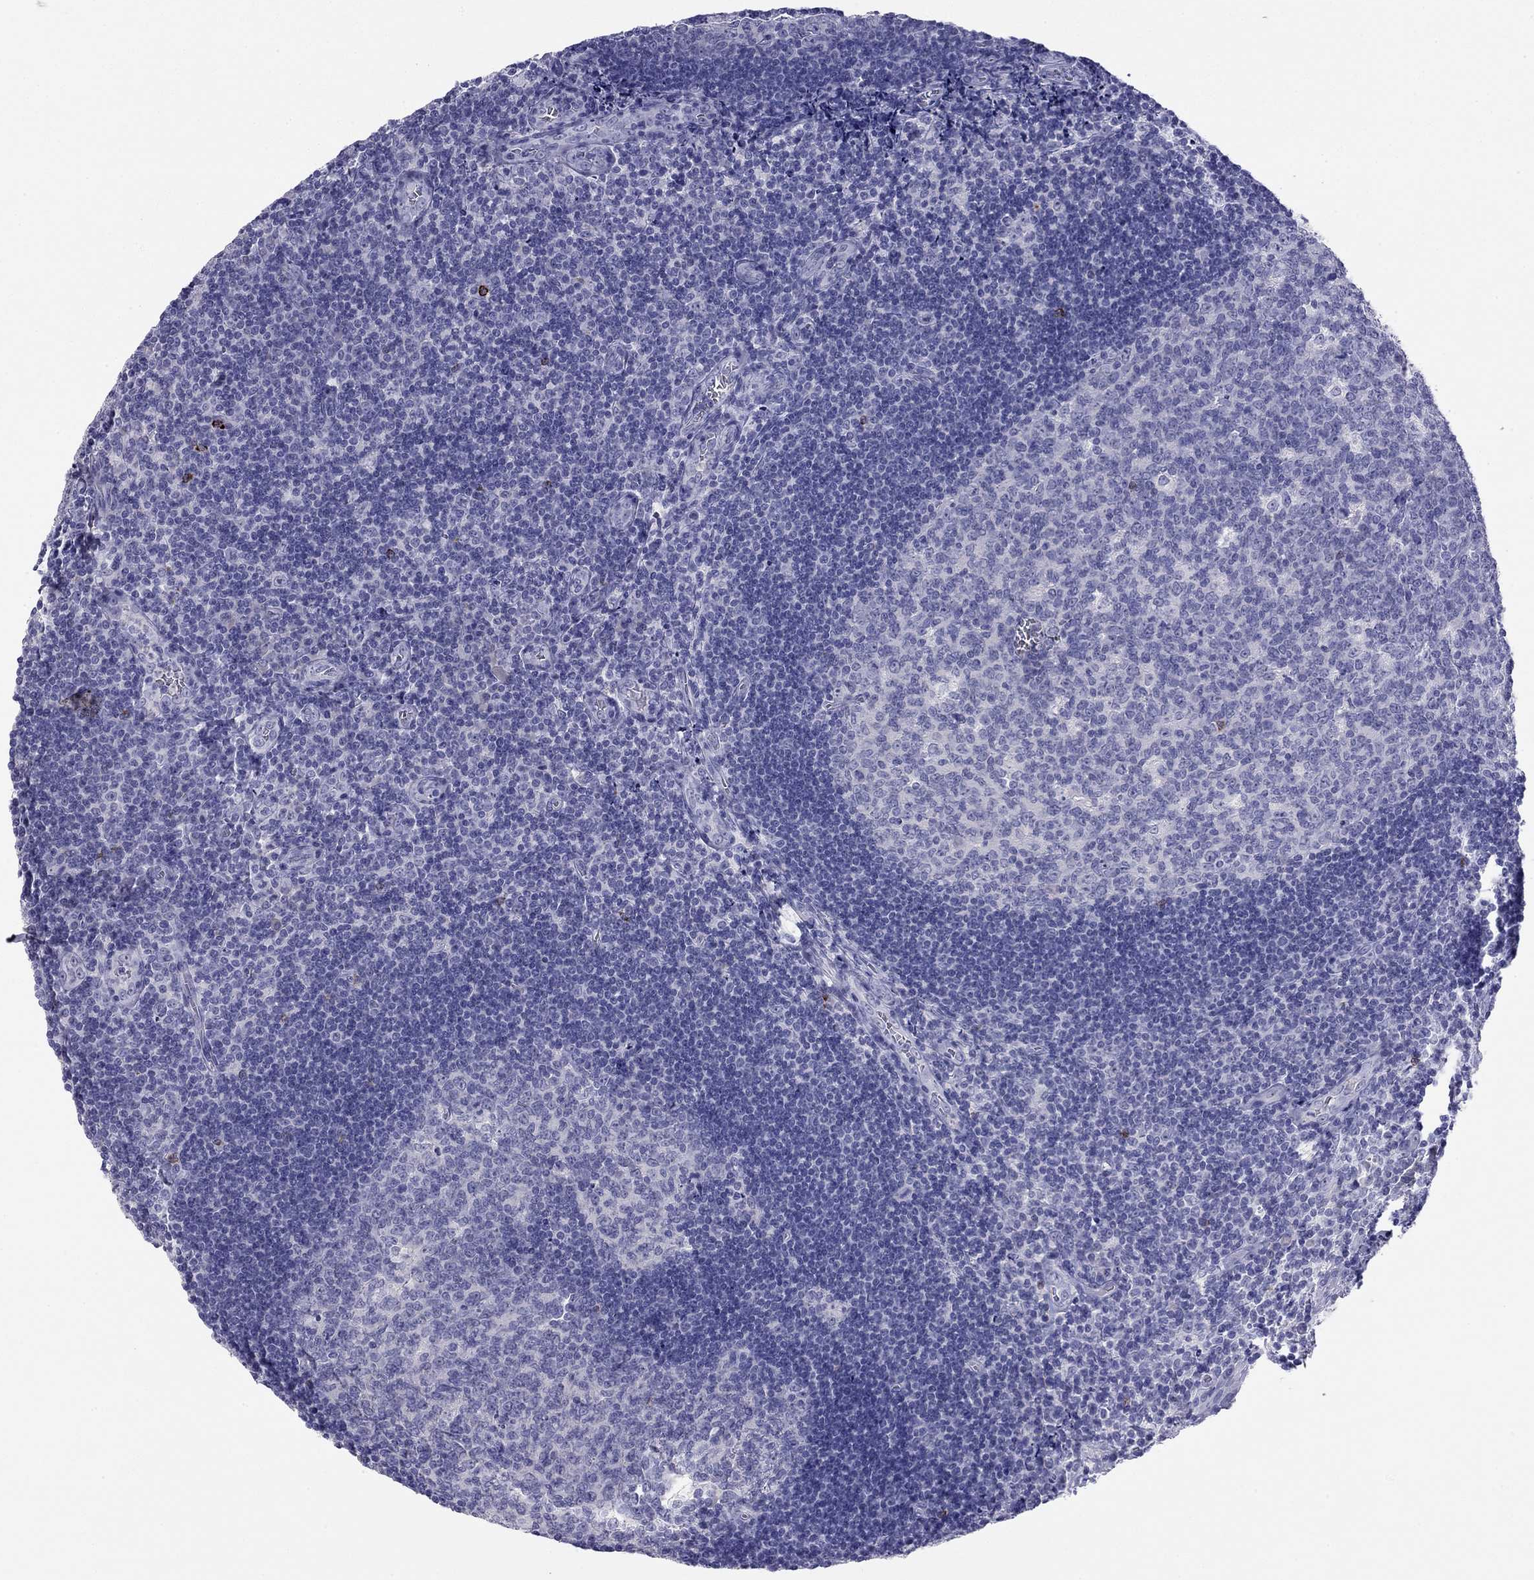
{"staining": {"intensity": "strong", "quantity": "<25%", "location": "cytoplasmic/membranous"}, "tissue": "tonsil", "cell_type": "Germinal center cells", "image_type": "normal", "snomed": [{"axis": "morphology", "description": "Normal tissue, NOS"}, {"axis": "morphology", "description": "Inflammation, NOS"}, {"axis": "topography", "description": "Tonsil"}], "caption": "Immunohistochemistry of normal human tonsil exhibits medium levels of strong cytoplasmic/membranous expression in about <25% of germinal center cells.", "gene": "ODF4", "patient": {"sex": "female", "age": 31}}